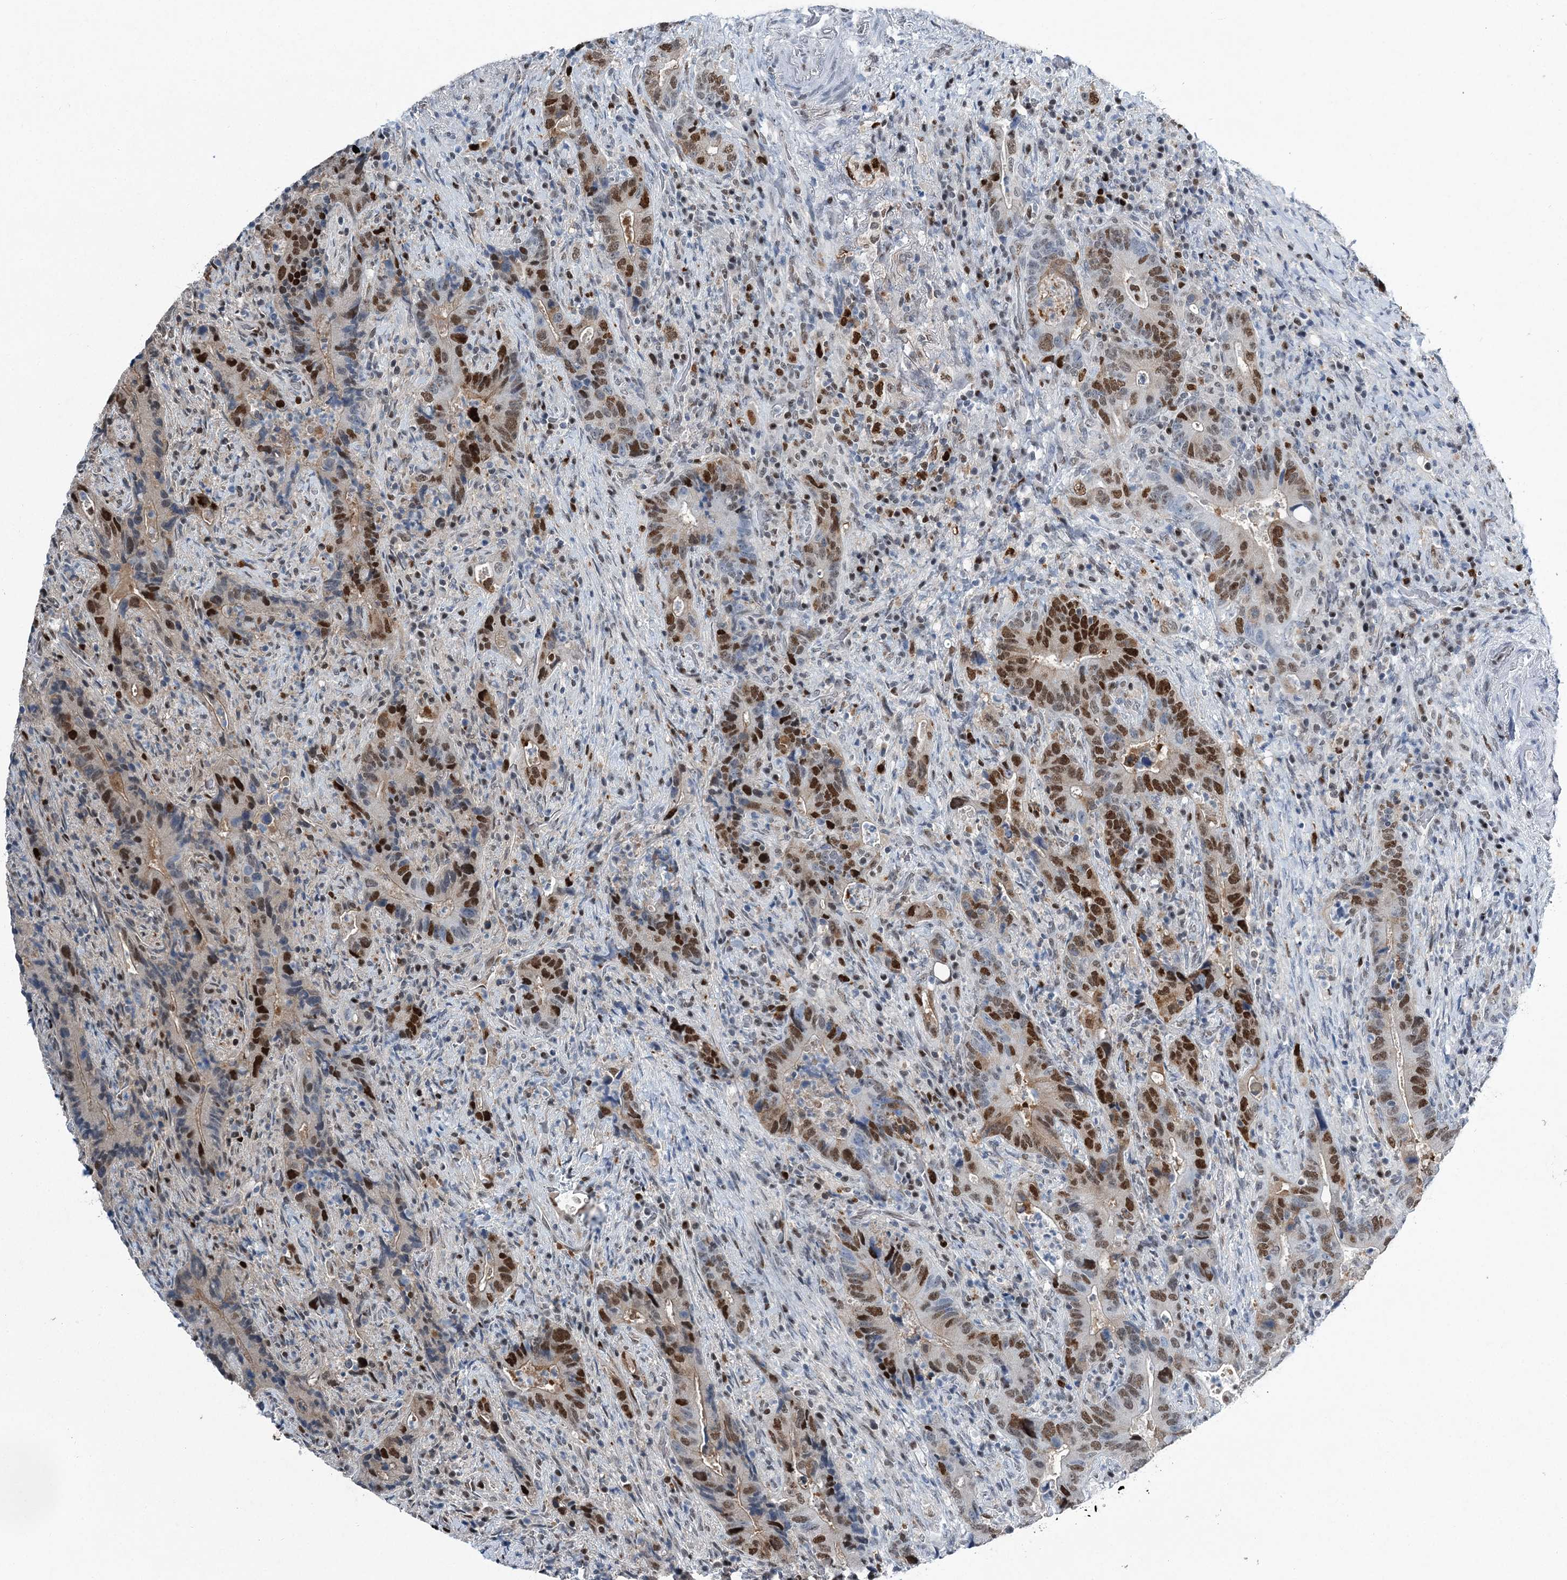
{"staining": {"intensity": "strong", "quantity": "25%-75%", "location": "nuclear"}, "tissue": "colorectal cancer", "cell_type": "Tumor cells", "image_type": "cancer", "snomed": [{"axis": "morphology", "description": "Adenocarcinoma, NOS"}, {"axis": "topography", "description": "Colon"}], "caption": "Strong nuclear positivity for a protein is identified in approximately 25%-75% of tumor cells of adenocarcinoma (colorectal) using immunohistochemistry.", "gene": "HAT1", "patient": {"sex": "female", "age": 75}}